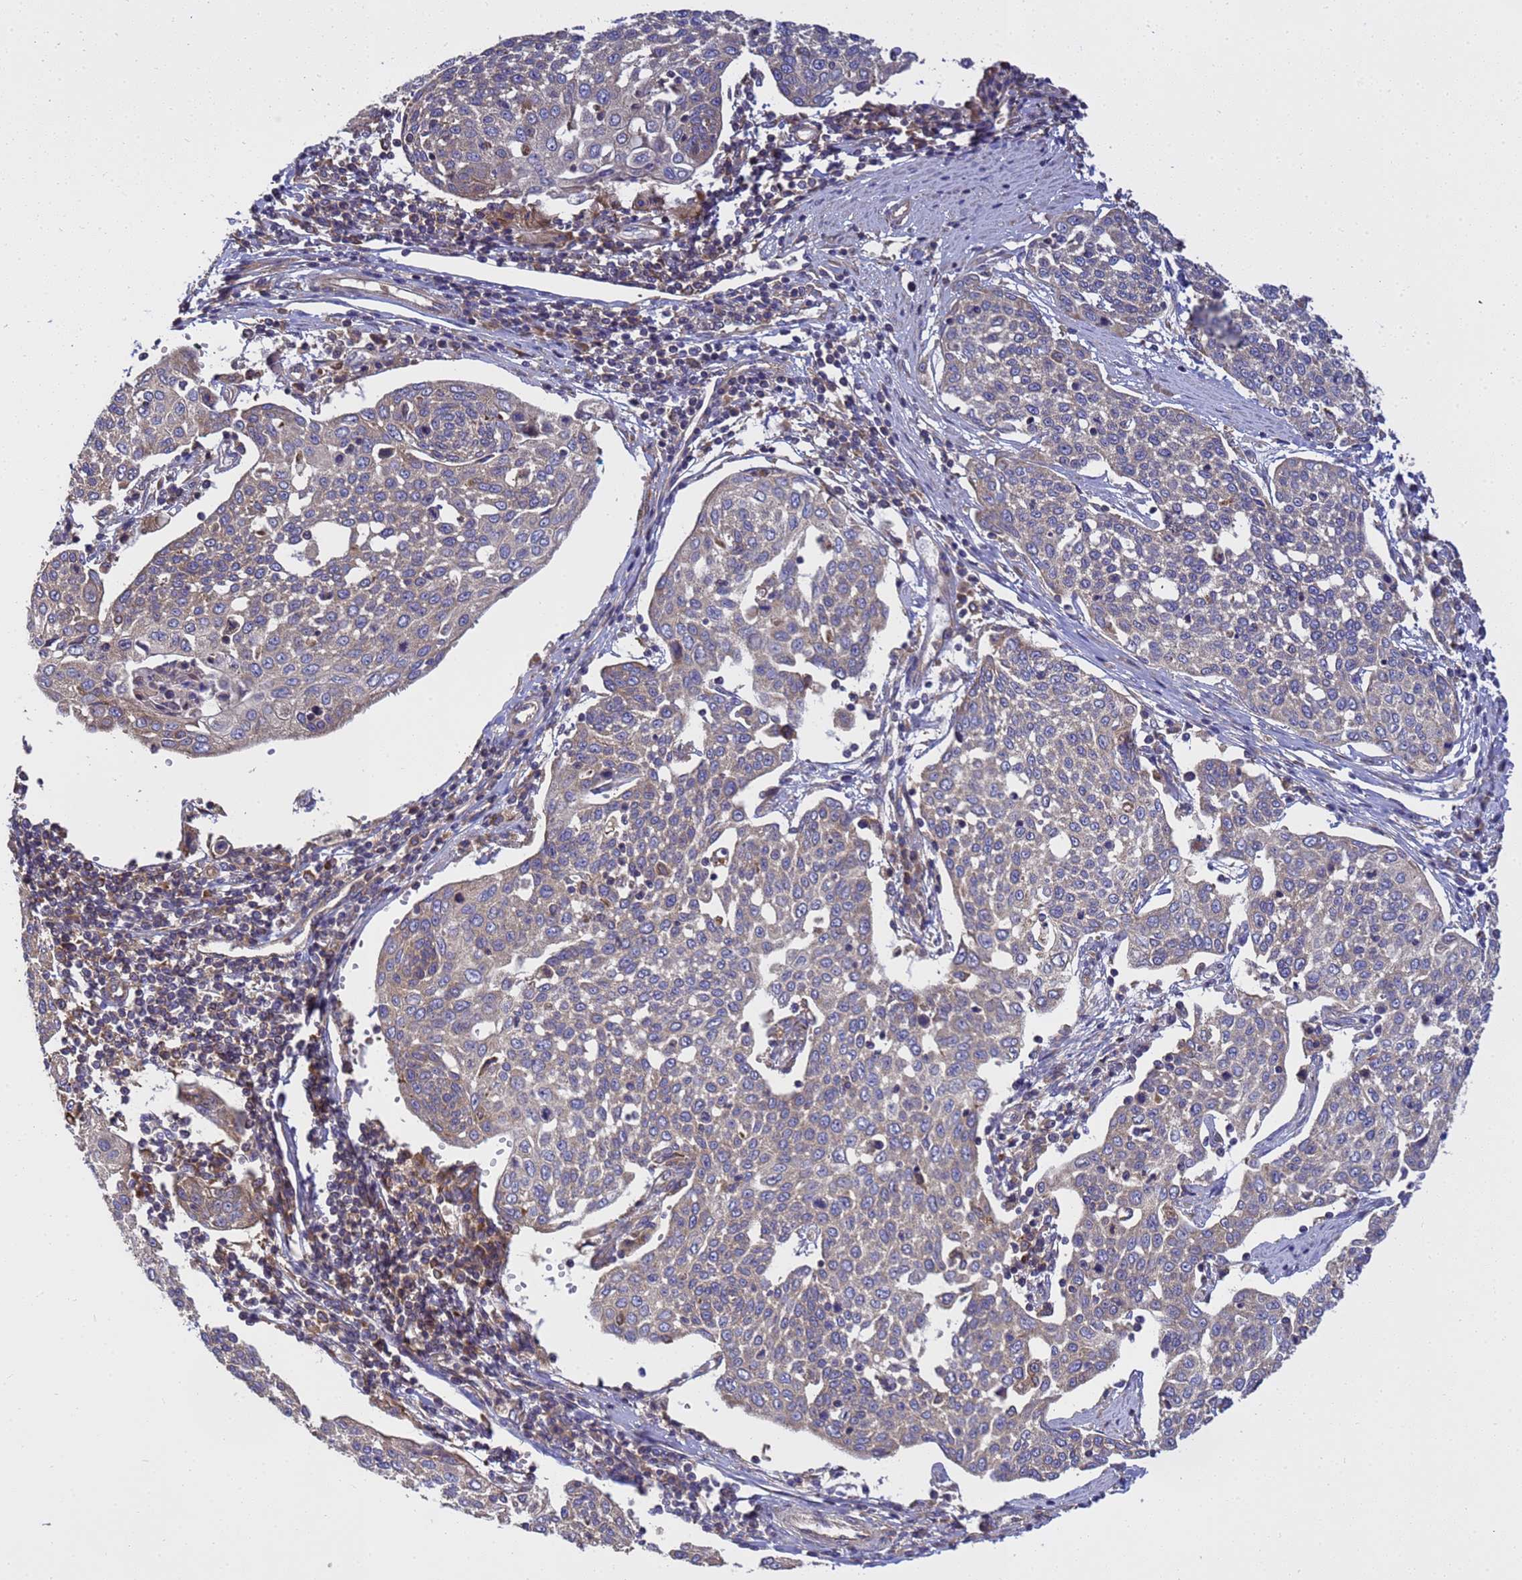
{"staining": {"intensity": "moderate", "quantity": "25%-75%", "location": "cytoplasmic/membranous"}, "tissue": "cervical cancer", "cell_type": "Tumor cells", "image_type": "cancer", "snomed": [{"axis": "morphology", "description": "Squamous cell carcinoma, NOS"}, {"axis": "topography", "description": "Cervix"}], "caption": "An immunohistochemistry (IHC) micrograph of tumor tissue is shown. Protein staining in brown labels moderate cytoplasmic/membranous positivity in cervical squamous cell carcinoma within tumor cells.", "gene": "BECN1", "patient": {"sex": "female", "age": 34}}